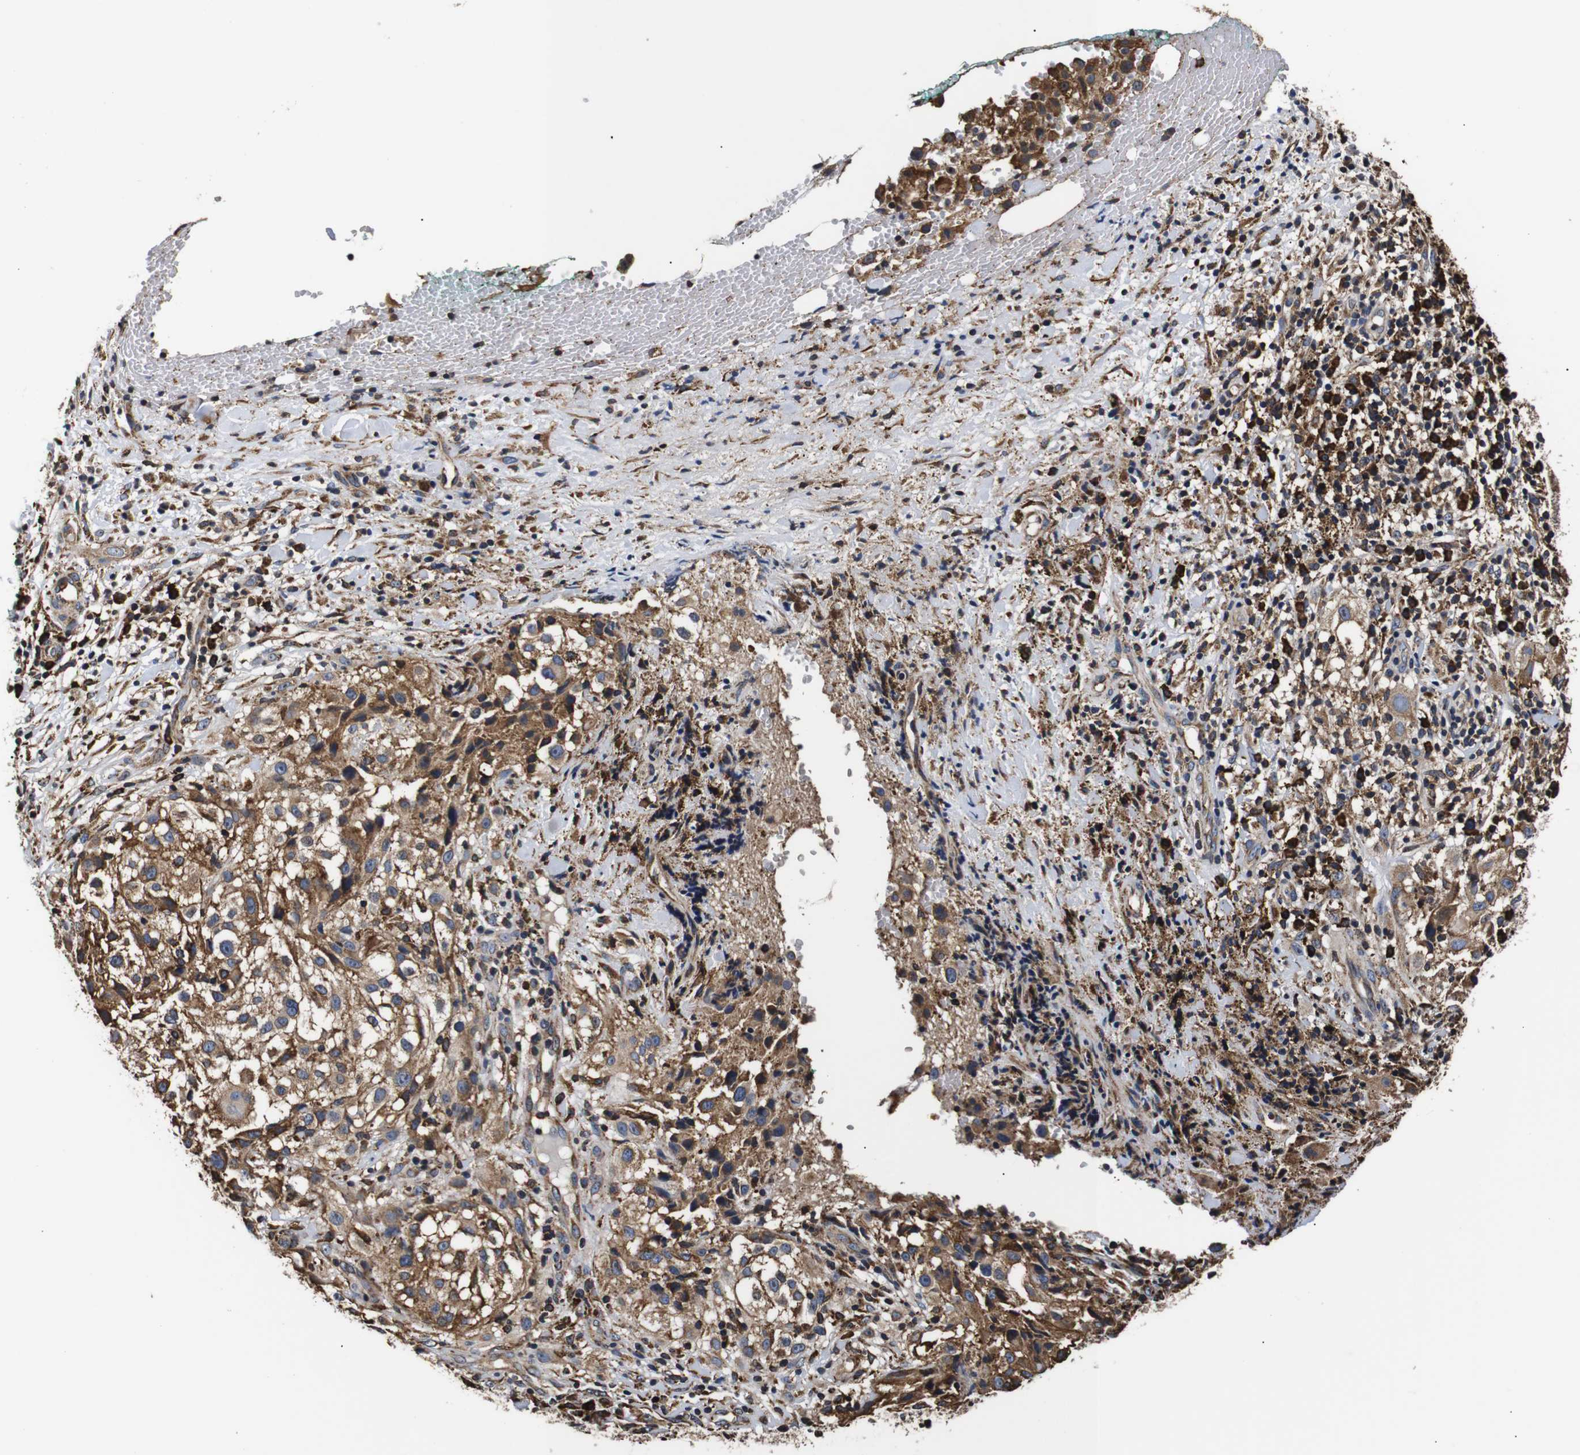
{"staining": {"intensity": "moderate", "quantity": ">75%", "location": "cytoplasmic/membranous"}, "tissue": "melanoma", "cell_type": "Tumor cells", "image_type": "cancer", "snomed": [{"axis": "morphology", "description": "Necrosis, NOS"}, {"axis": "morphology", "description": "Malignant melanoma, NOS"}, {"axis": "topography", "description": "Skin"}], "caption": "A high-resolution image shows immunohistochemistry staining of malignant melanoma, which exhibits moderate cytoplasmic/membranous expression in about >75% of tumor cells.", "gene": "HHIP", "patient": {"sex": "female", "age": 87}}